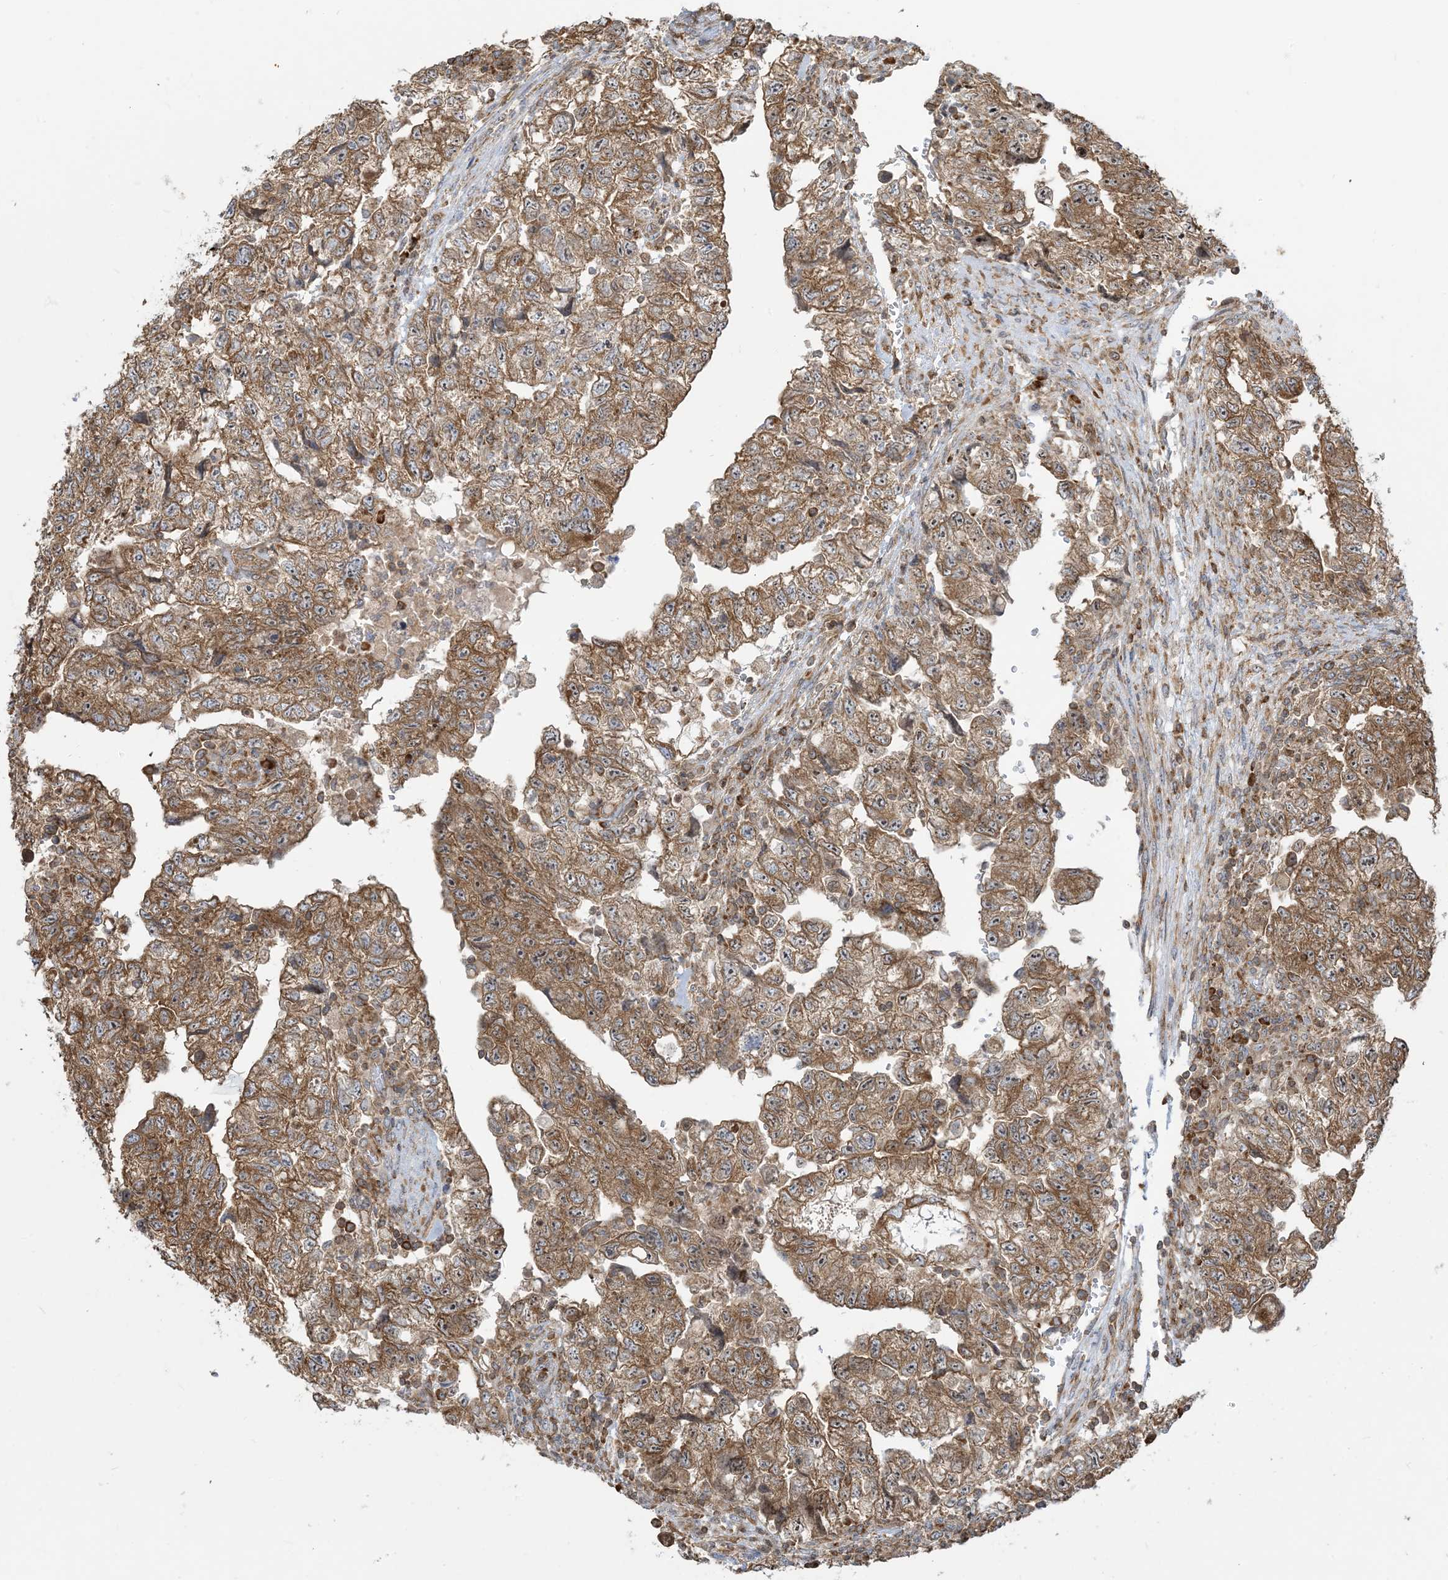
{"staining": {"intensity": "moderate", "quantity": ">75%", "location": "cytoplasmic/membranous"}, "tissue": "testis cancer", "cell_type": "Tumor cells", "image_type": "cancer", "snomed": [{"axis": "morphology", "description": "Carcinoma, Embryonal, NOS"}, {"axis": "topography", "description": "Testis"}], "caption": "Immunohistochemistry (IHC) staining of testis cancer, which demonstrates medium levels of moderate cytoplasmic/membranous expression in about >75% of tumor cells indicating moderate cytoplasmic/membranous protein staining. The staining was performed using DAB (3,3'-diaminobenzidine) (brown) for protein detection and nuclei were counterstained in hematoxylin (blue).", "gene": "SRP72", "patient": {"sex": "male", "age": 36}}